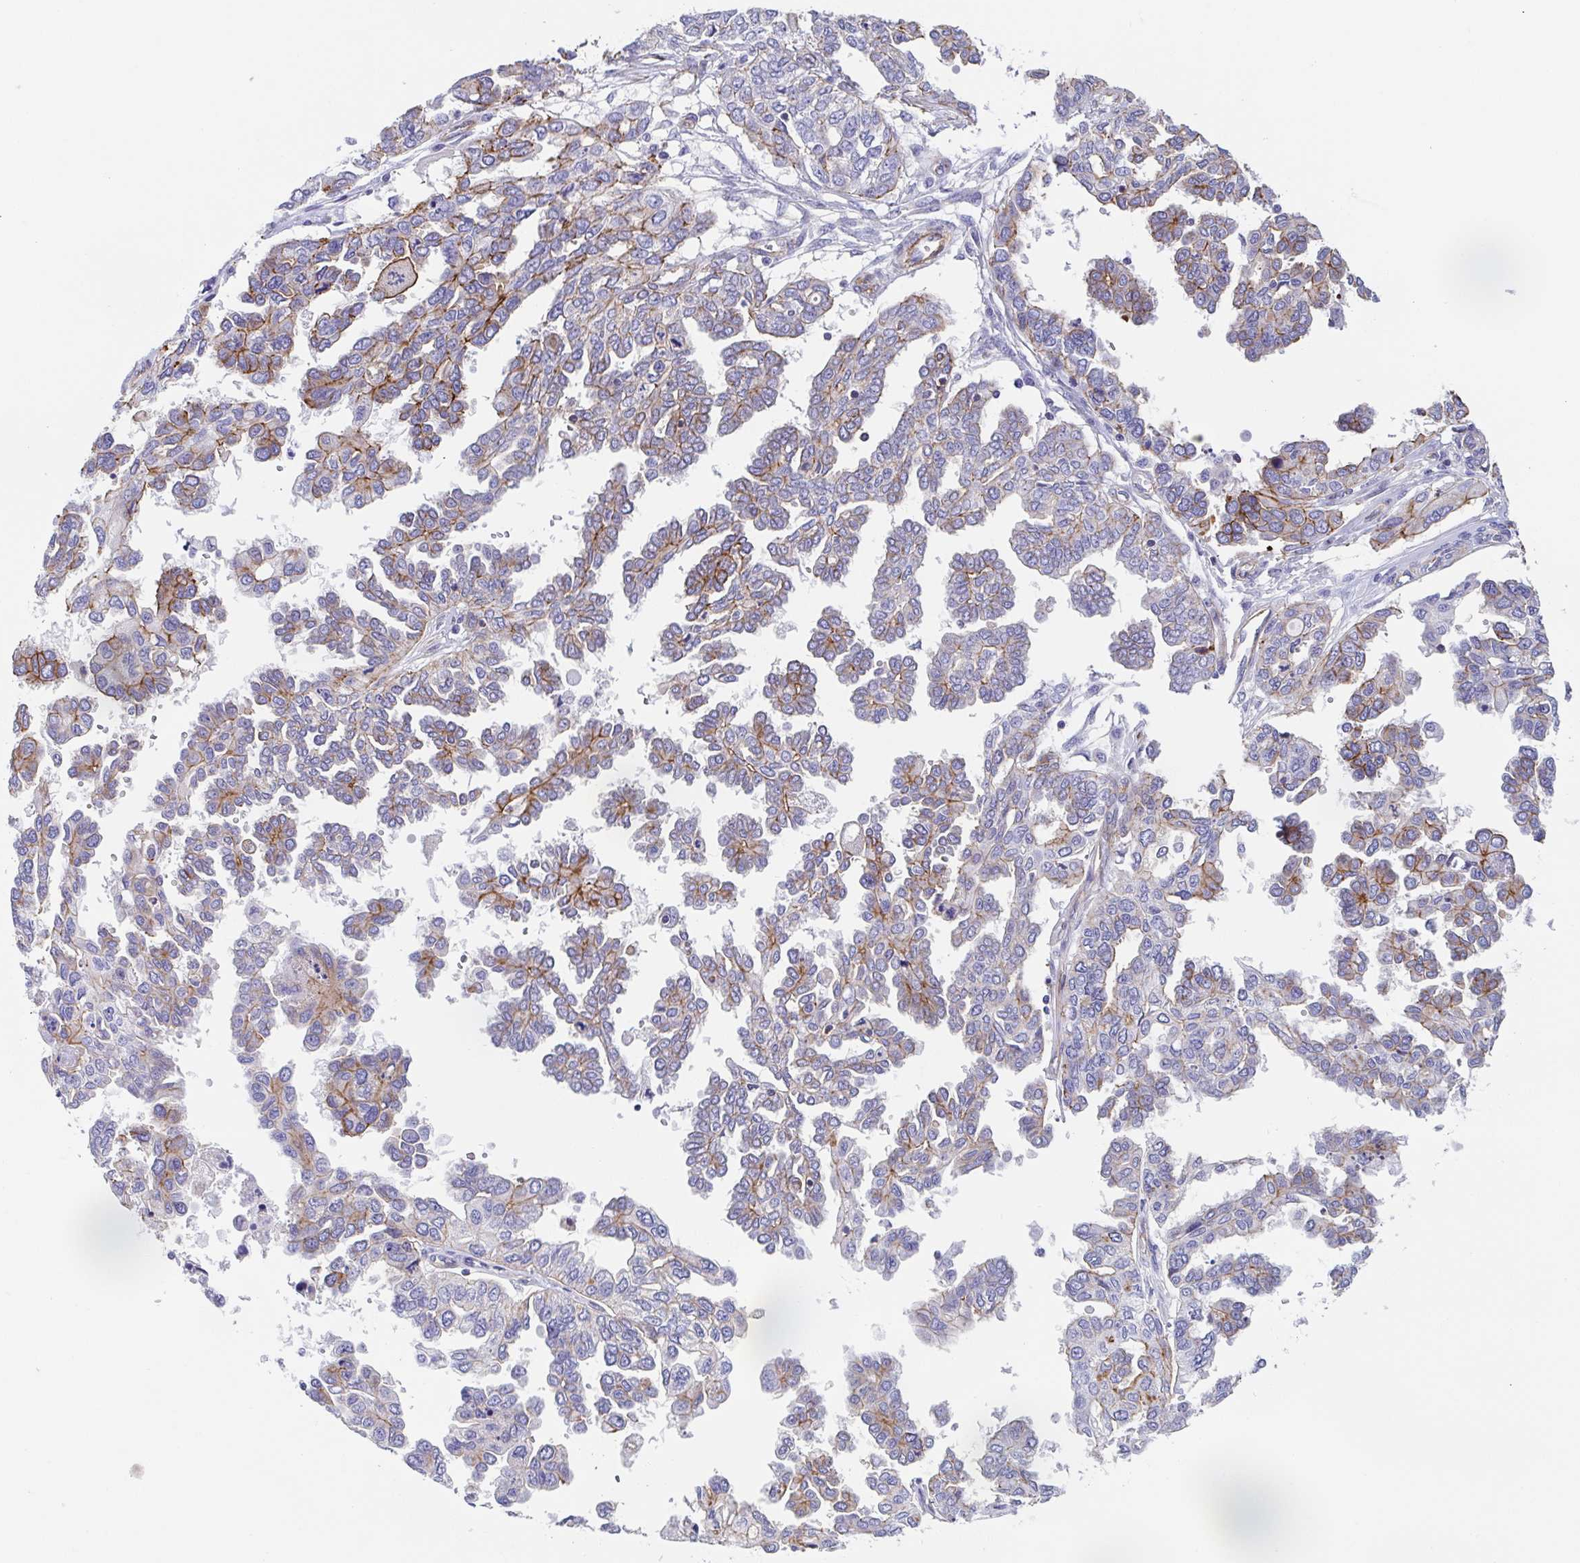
{"staining": {"intensity": "moderate", "quantity": "<25%", "location": "cytoplasmic/membranous"}, "tissue": "ovarian cancer", "cell_type": "Tumor cells", "image_type": "cancer", "snomed": [{"axis": "morphology", "description": "Cystadenocarcinoma, serous, NOS"}, {"axis": "topography", "description": "Ovary"}], "caption": "Moderate cytoplasmic/membranous staining for a protein is seen in about <25% of tumor cells of ovarian cancer using immunohistochemistry.", "gene": "TRAM2", "patient": {"sex": "female", "age": 53}}